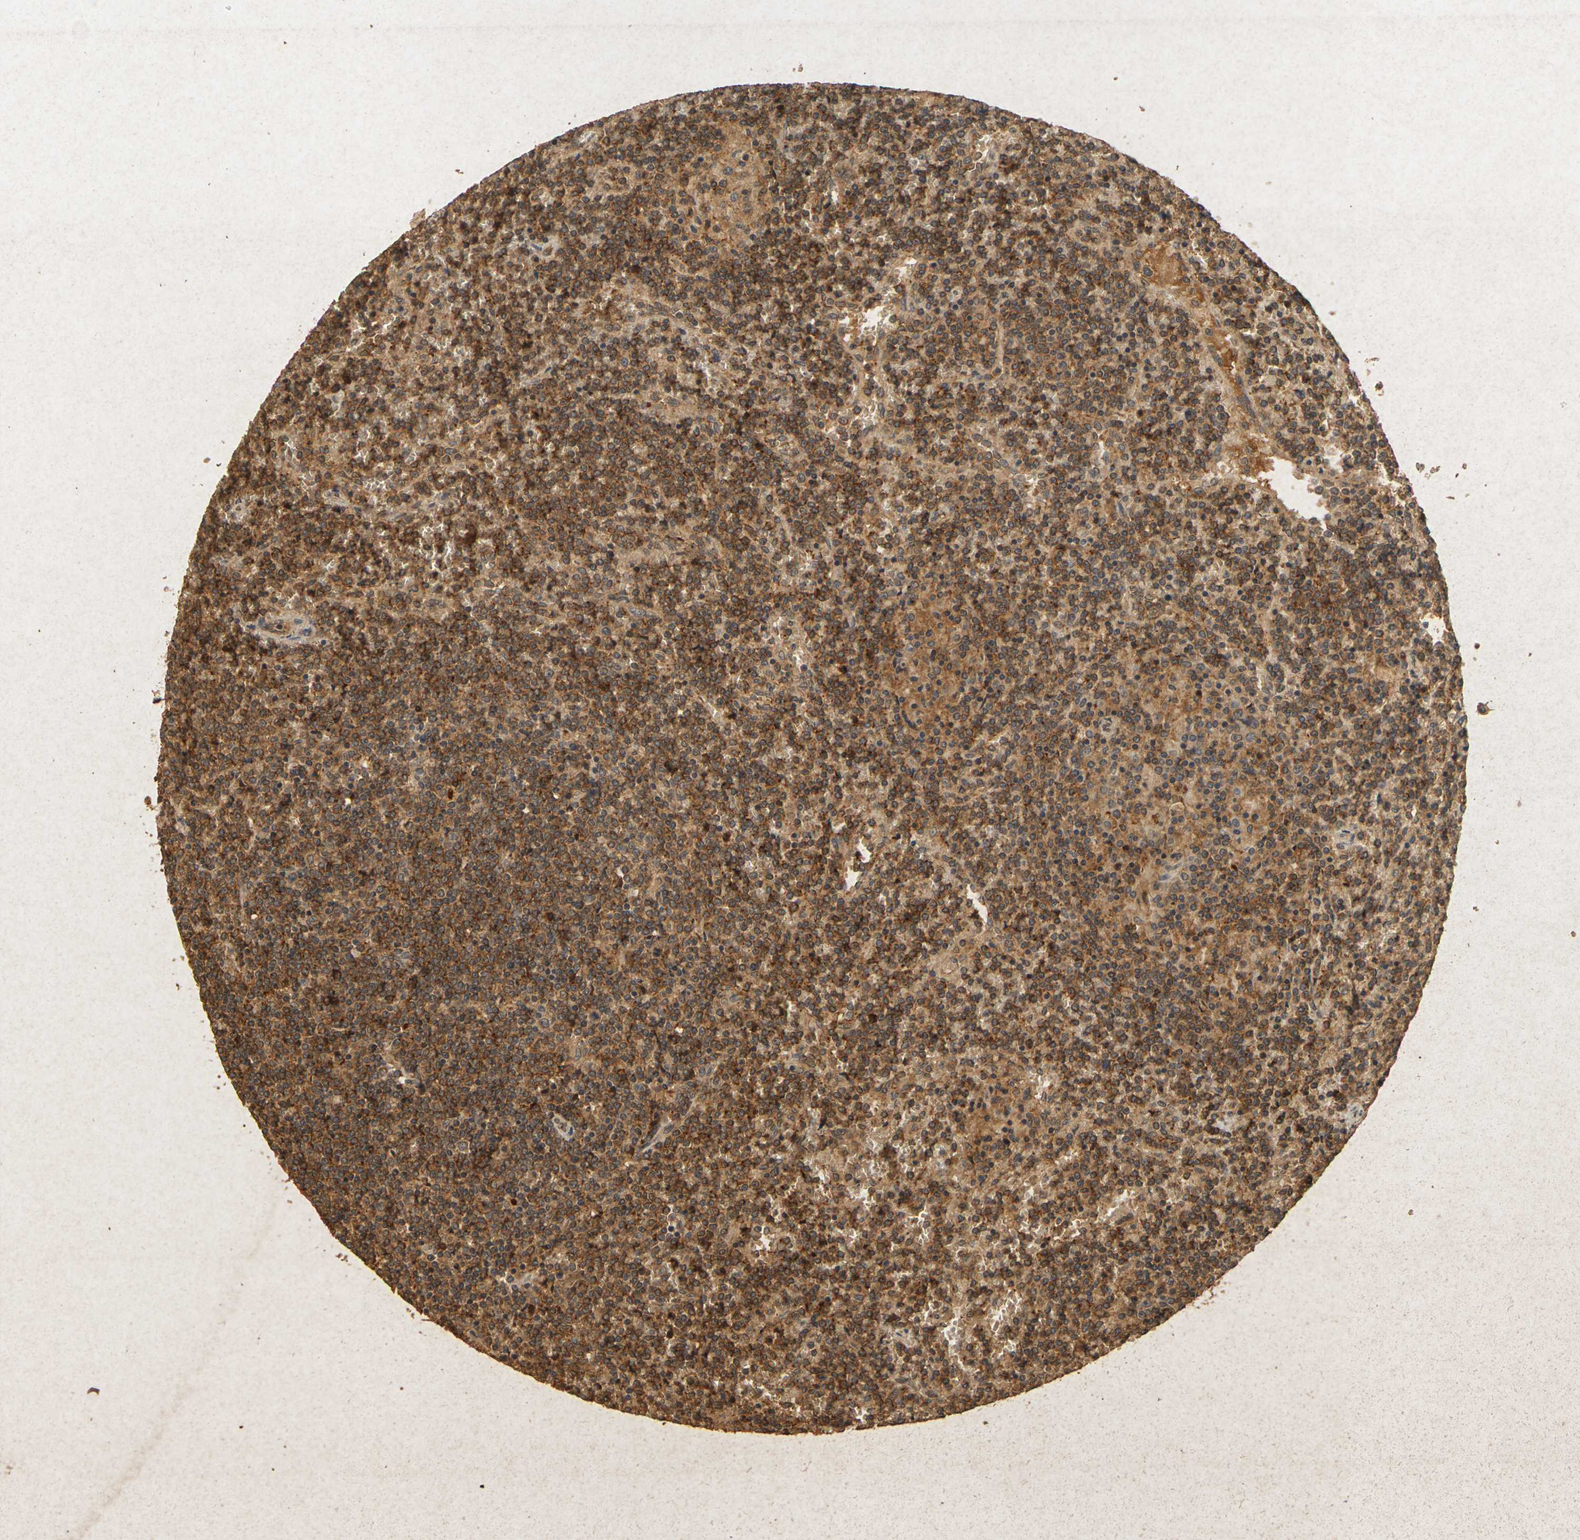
{"staining": {"intensity": "strong", "quantity": ">75%", "location": "cytoplasmic/membranous"}, "tissue": "lymphoma", "cell_type": "Tumor cells", "image_type": "cancer", "snomed": [{"axis": "morphology", "description": "Malignant lymphoma, non-Hodgkin's type, Low grade"}, {"axis": "topography", "description": "Spleen"}], "caption": "Brown immunohistochemical staining in human low-grade malignant lymphoma, non-Hodgkin's type exhibits strong cytoplasmic/membranous positivity in about >75% of tumor cells.", "gene": "ERN1", "patient": {"sex": "female", "age": 19}}